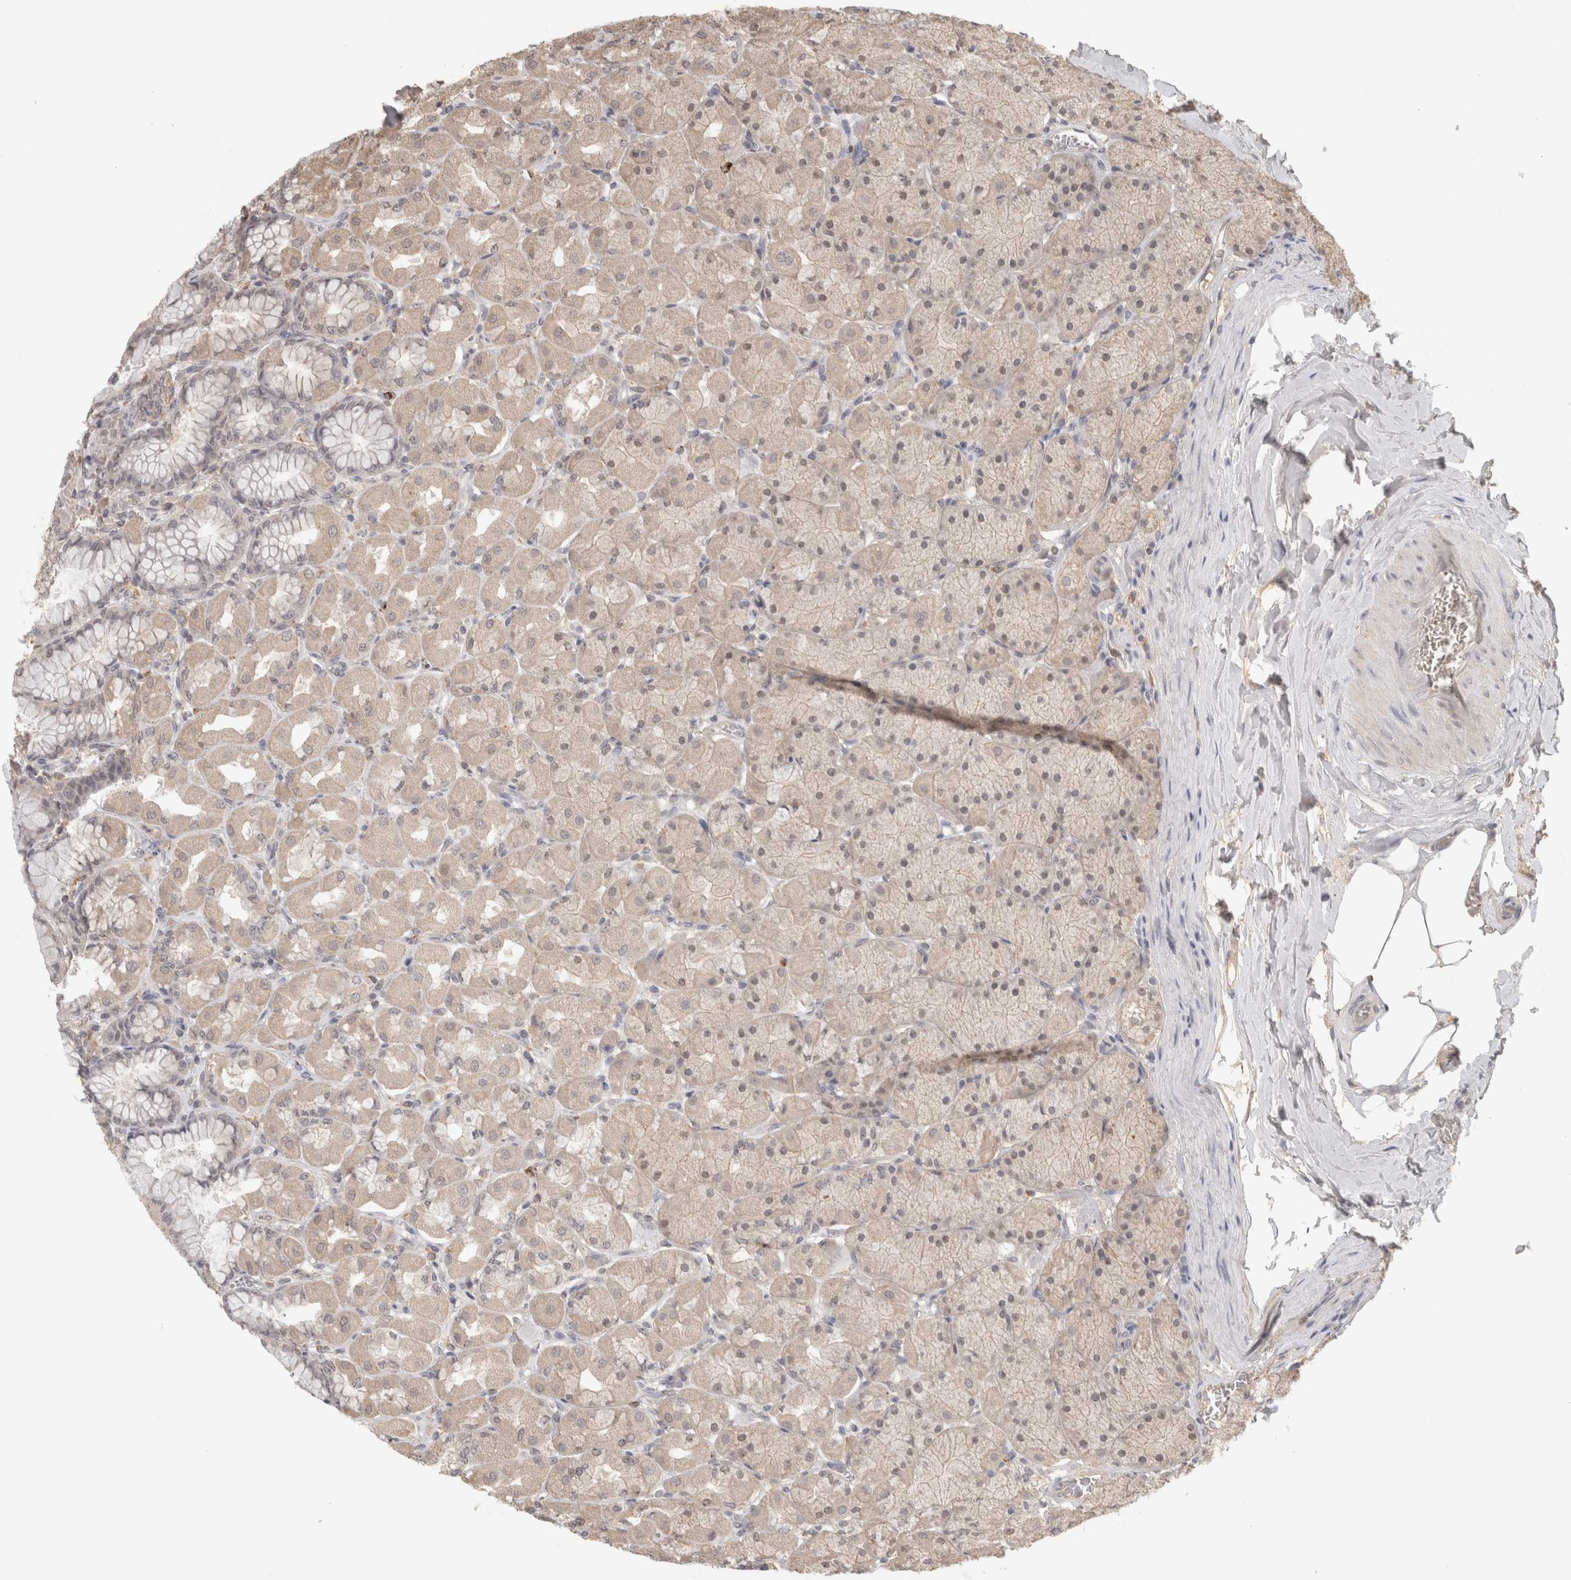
{"staining": {"intensity": "weak", "quantity": "<25%", "location": "cytoplasmic/membranous,nuclear"}, "tissue": "stomach", "cell_type": "Glandular cells", "image_type": "normal", "snomed": [{"axis": "morphology", "description": "Normal tissue, NOS"}, {"axis": "topography", "description": "Stomach, upper"}], "caption": "Glandular cells show no significant positivity in normal stomach. (DAB immunohistochemistry (IHC) visualized using brightfield microscopy, high magnification).", "gene": "HAVCR2", "patient": {"sex": "female", "age": 56}}